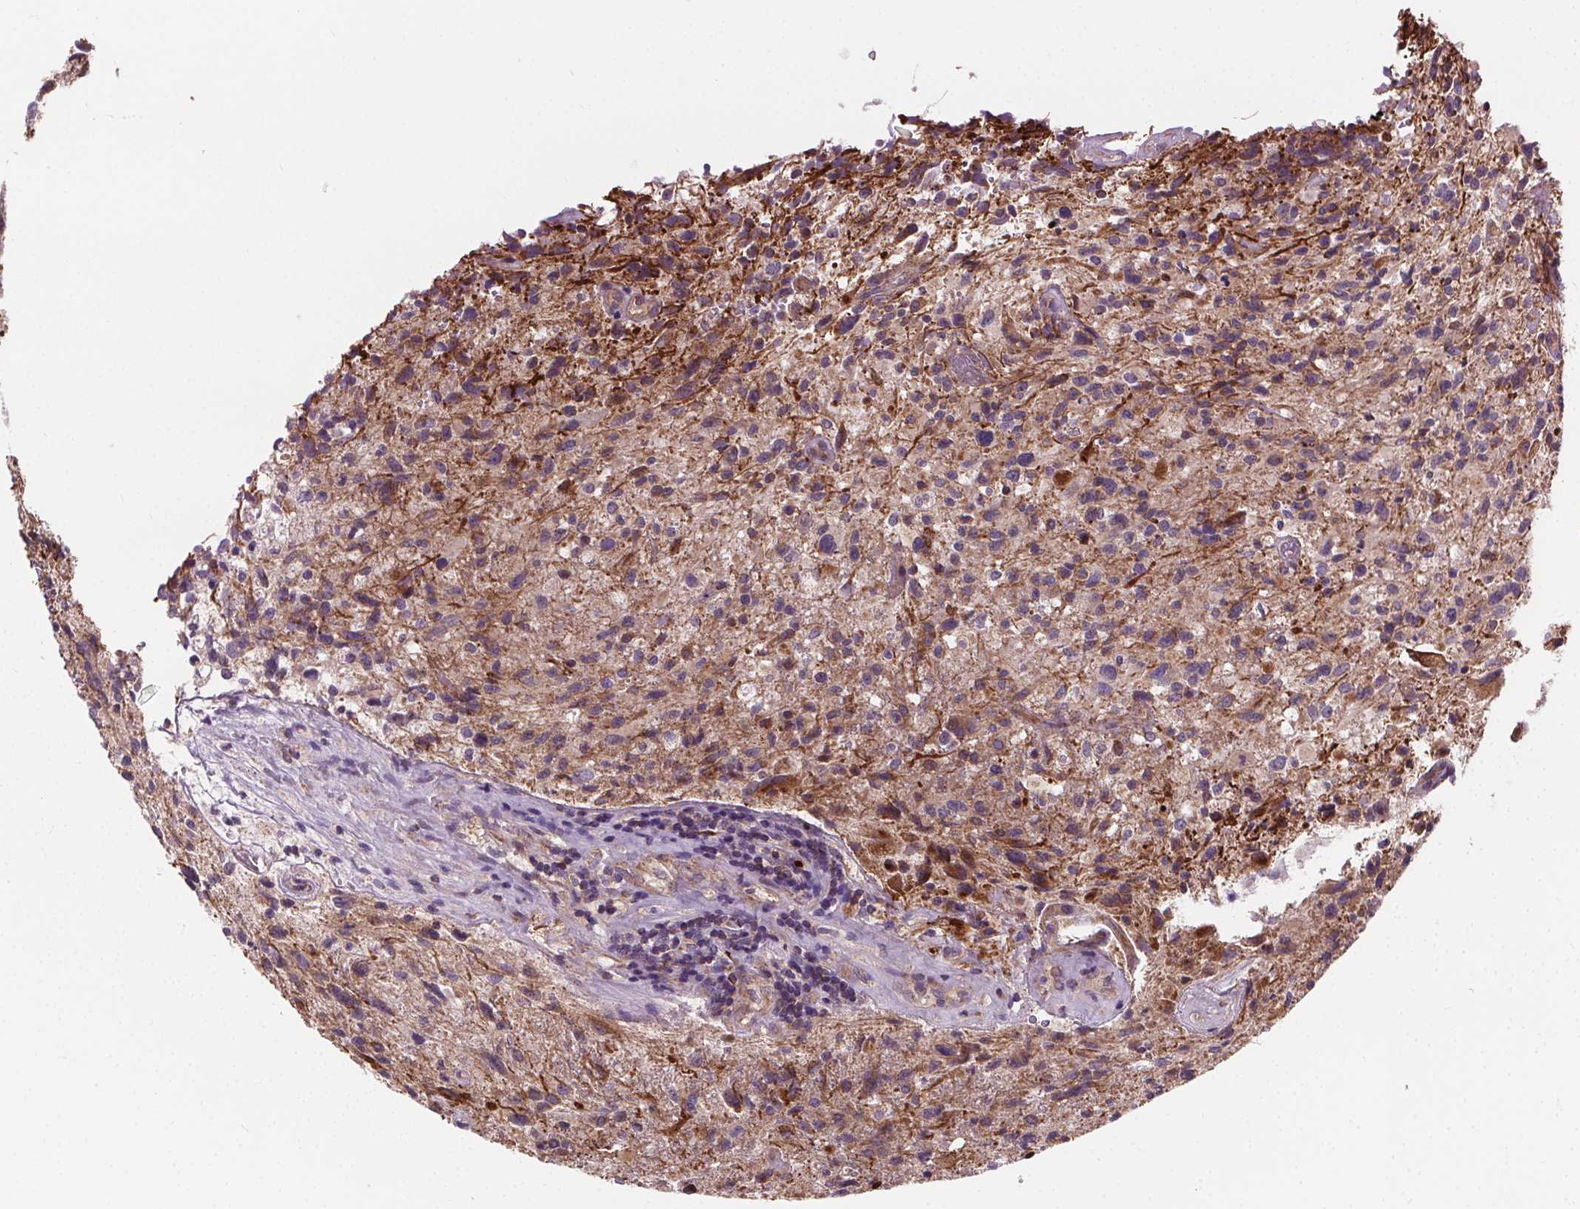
{"staining": {"intensity": "moderate", "quantity": "<25%", "location": "cytoplasmic/membranous"}, "tissue": "glioma", "cell_type": "Tumor cells", "image_type": "cancer", "snomed": [{"axis": "morphology", "description": "Glioma, malignant, High grade"}, {"axis": "topography", "description": "Brain"}], "caption": "The image shows staining of glioma, revealing moderate cytoplasmic/membranous protein expression (brown color) within tumor cells.", "gene": "GOLT1B", "patient": {"sex": "male", "age": 63}}